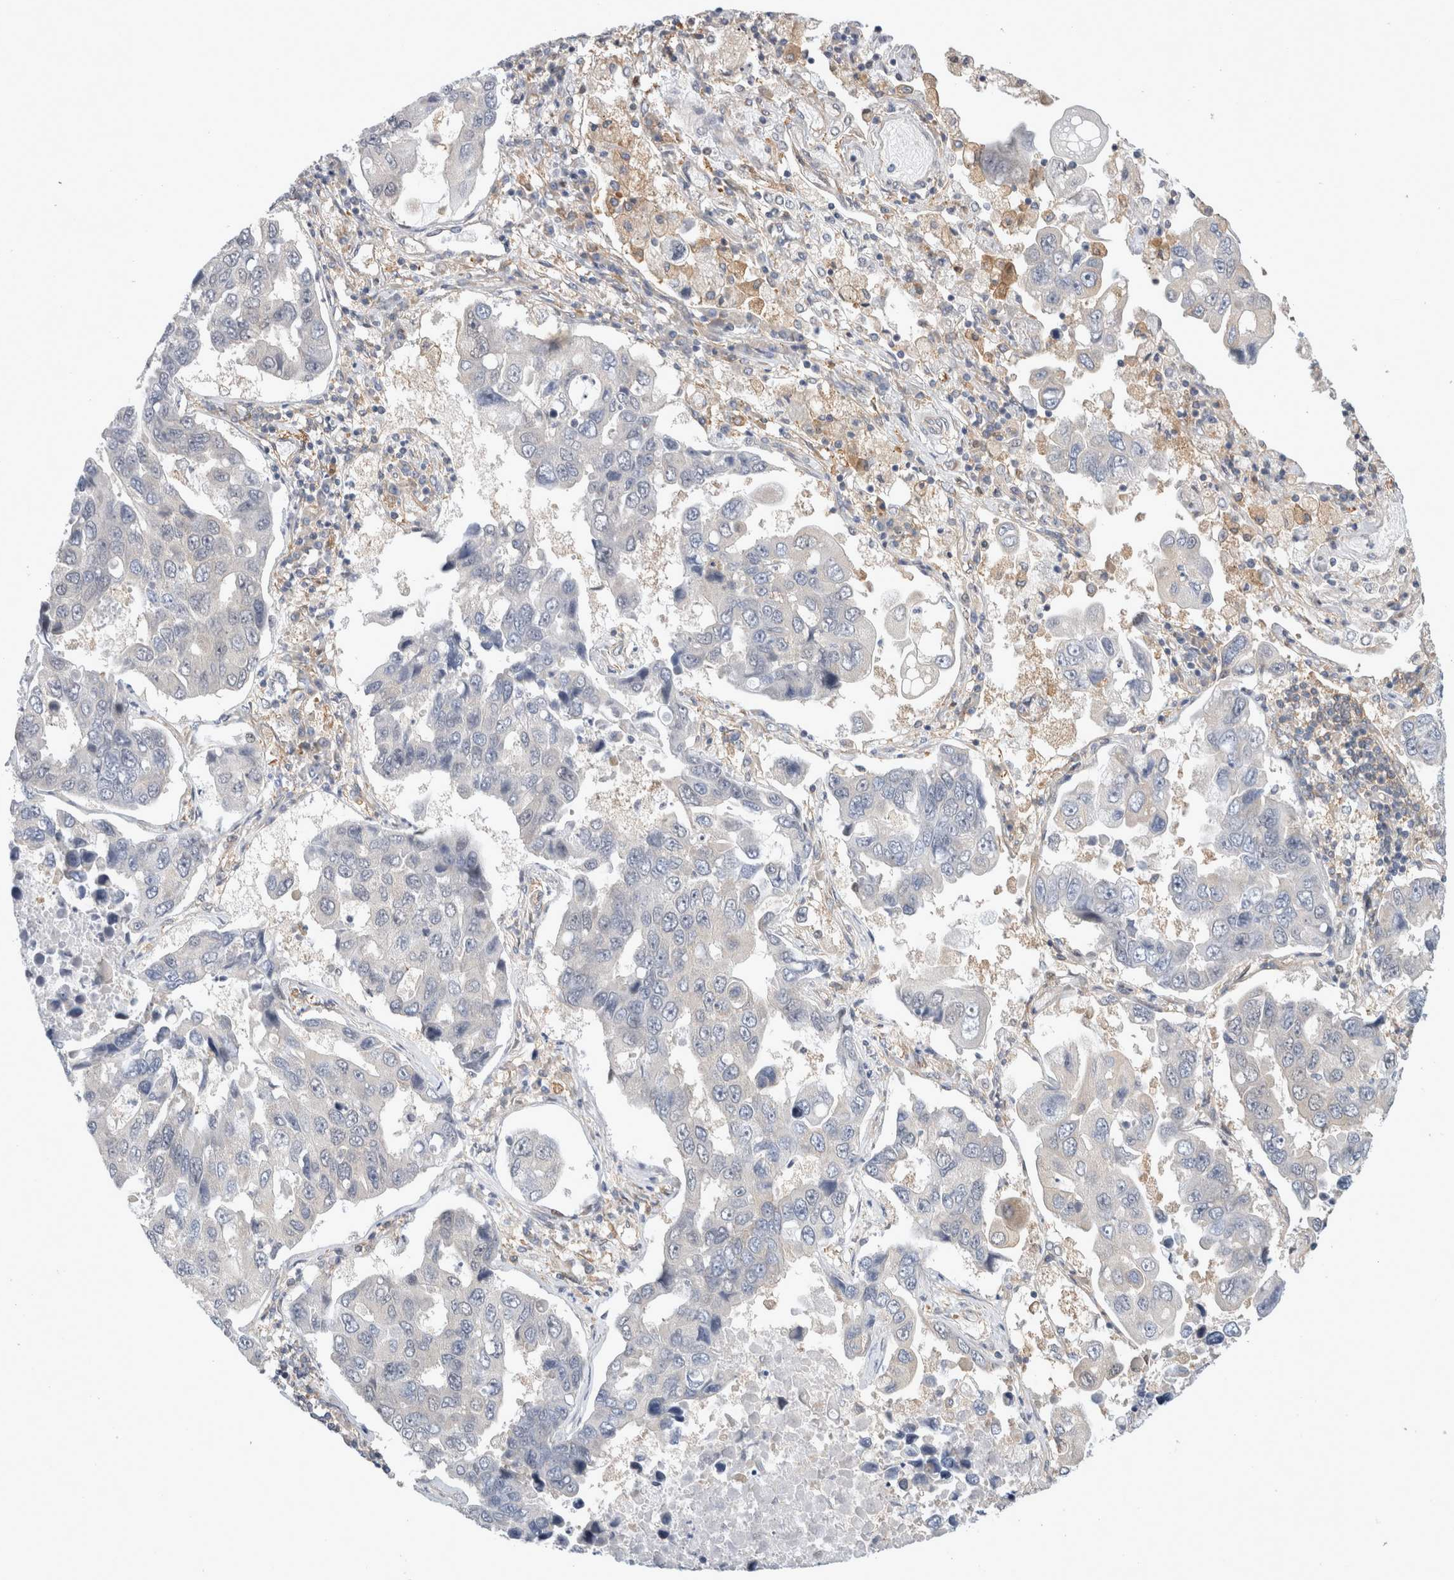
{"staining": {"intensity": "negative", "quantity": "none", "location": "none"}, "tissue": "lung cancer", "cell_type": "Tumor cells", "image_type": "cancer", "snomed": [{"axis": "morphology", "description": "Adenocarcinoma, NOS"}, {"axis": "topography", "description": "Lung"}], "caption": "Immunohistochemistry (IHC) histopathology image of neoplastic tissue: lung cancer (adenocarcinoma) stained with DAB exhibits no significant protein positivity in tumor cells.", "gene": "CDCA7L", "patient": {"sex": "male", "age": 64}}